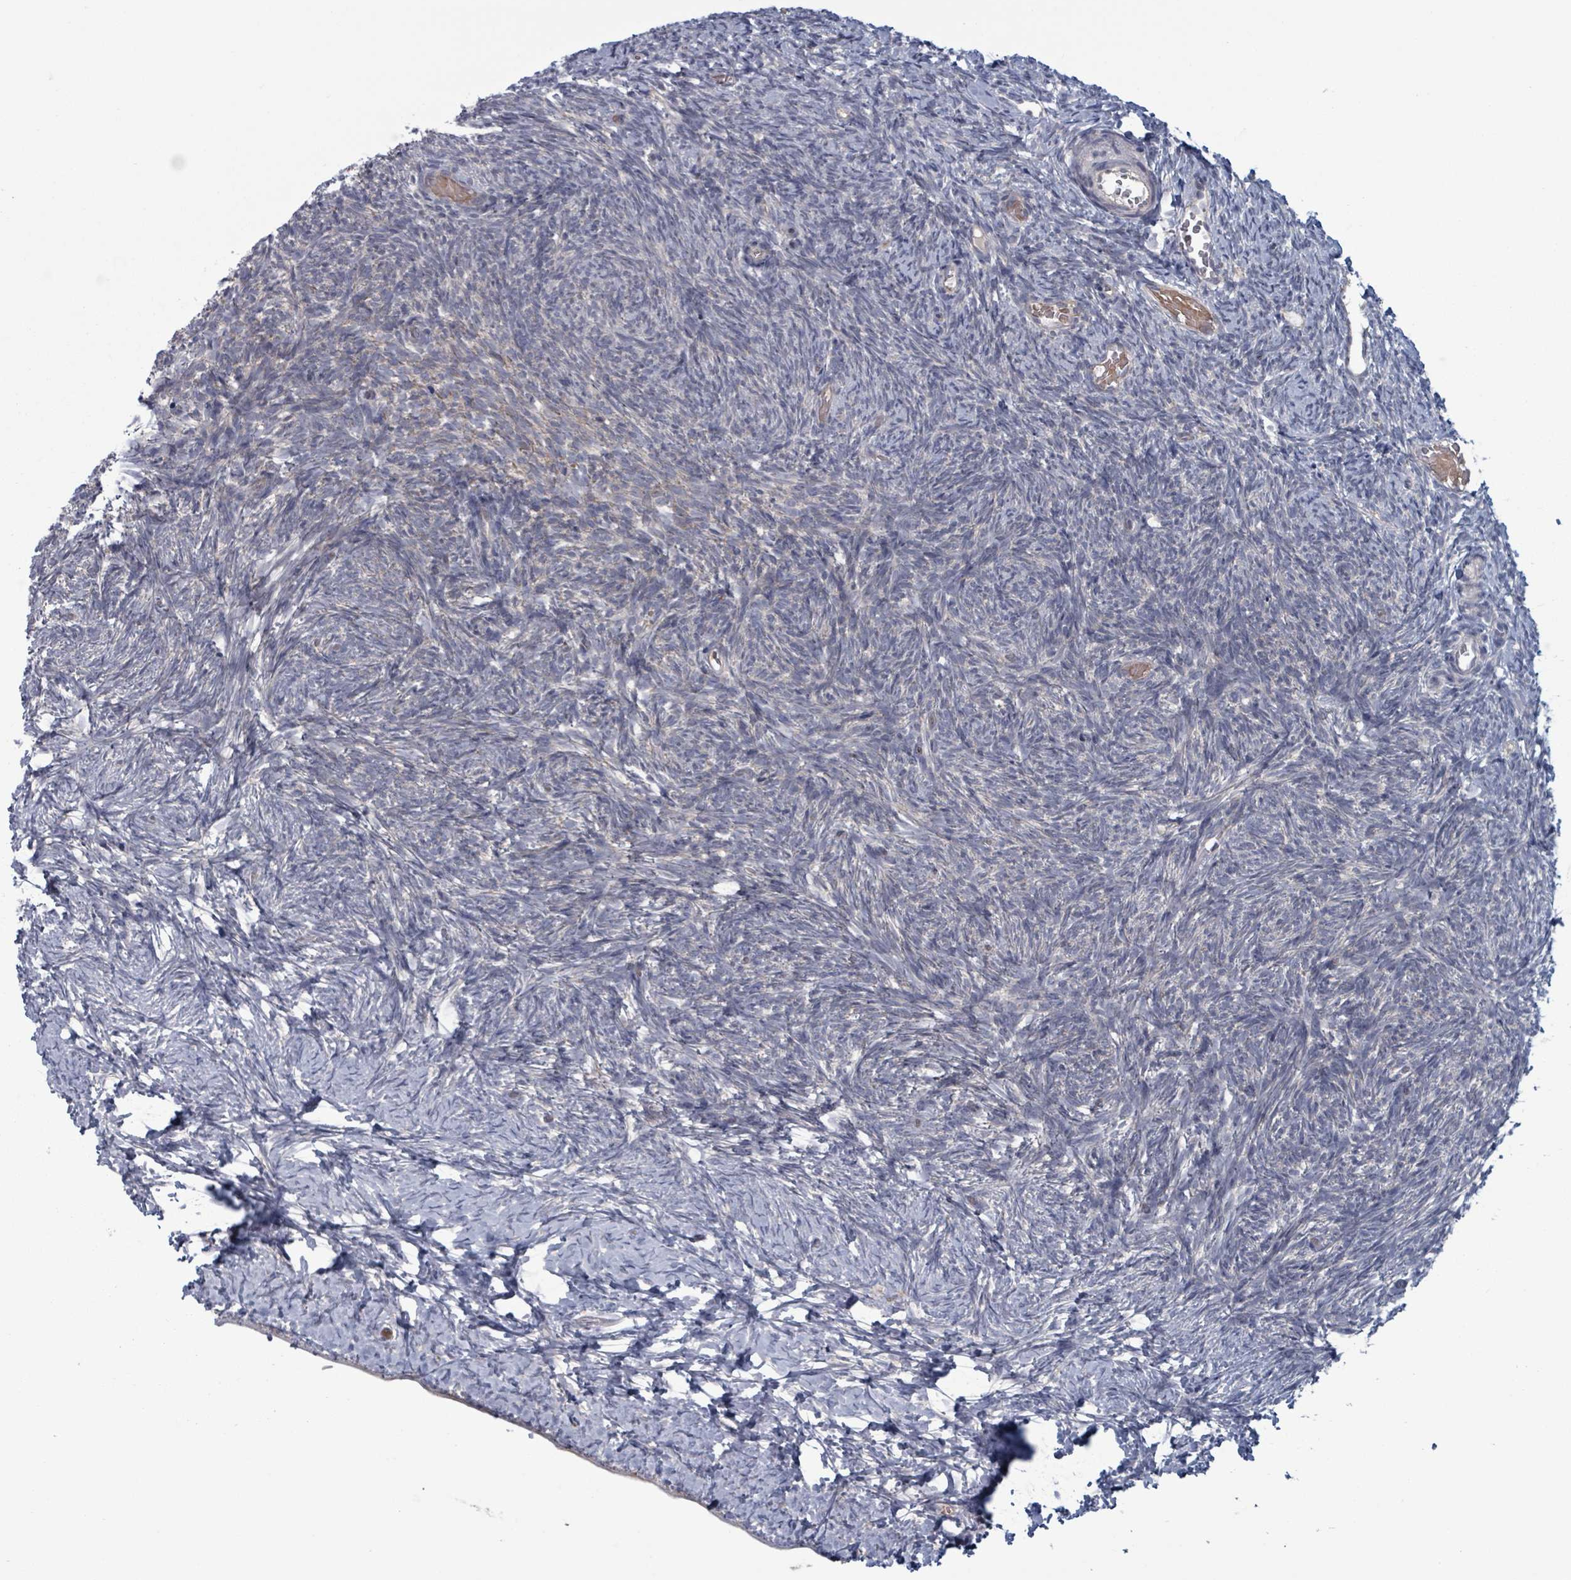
{"staining": {"intensity": "moderate", "quantity": ">75%", "location": "cytoplasmic/membranous"}, "tissue": "ovary", "cell_type": "Follicle cells", "image_type": "normal", "snomed": [{"axis": "morphology", "description": "Normal tissue, NOS"}, {"axis": "topography", "description": "Ovary"}], "caption": "This image displays IHC staining of normal human ovary, with medium moderate cytoplasmic/membranous expression in about >75% of follicle cells.", "gene": "FKBP1A", "patient": {"sex": "female", "age": 39}}